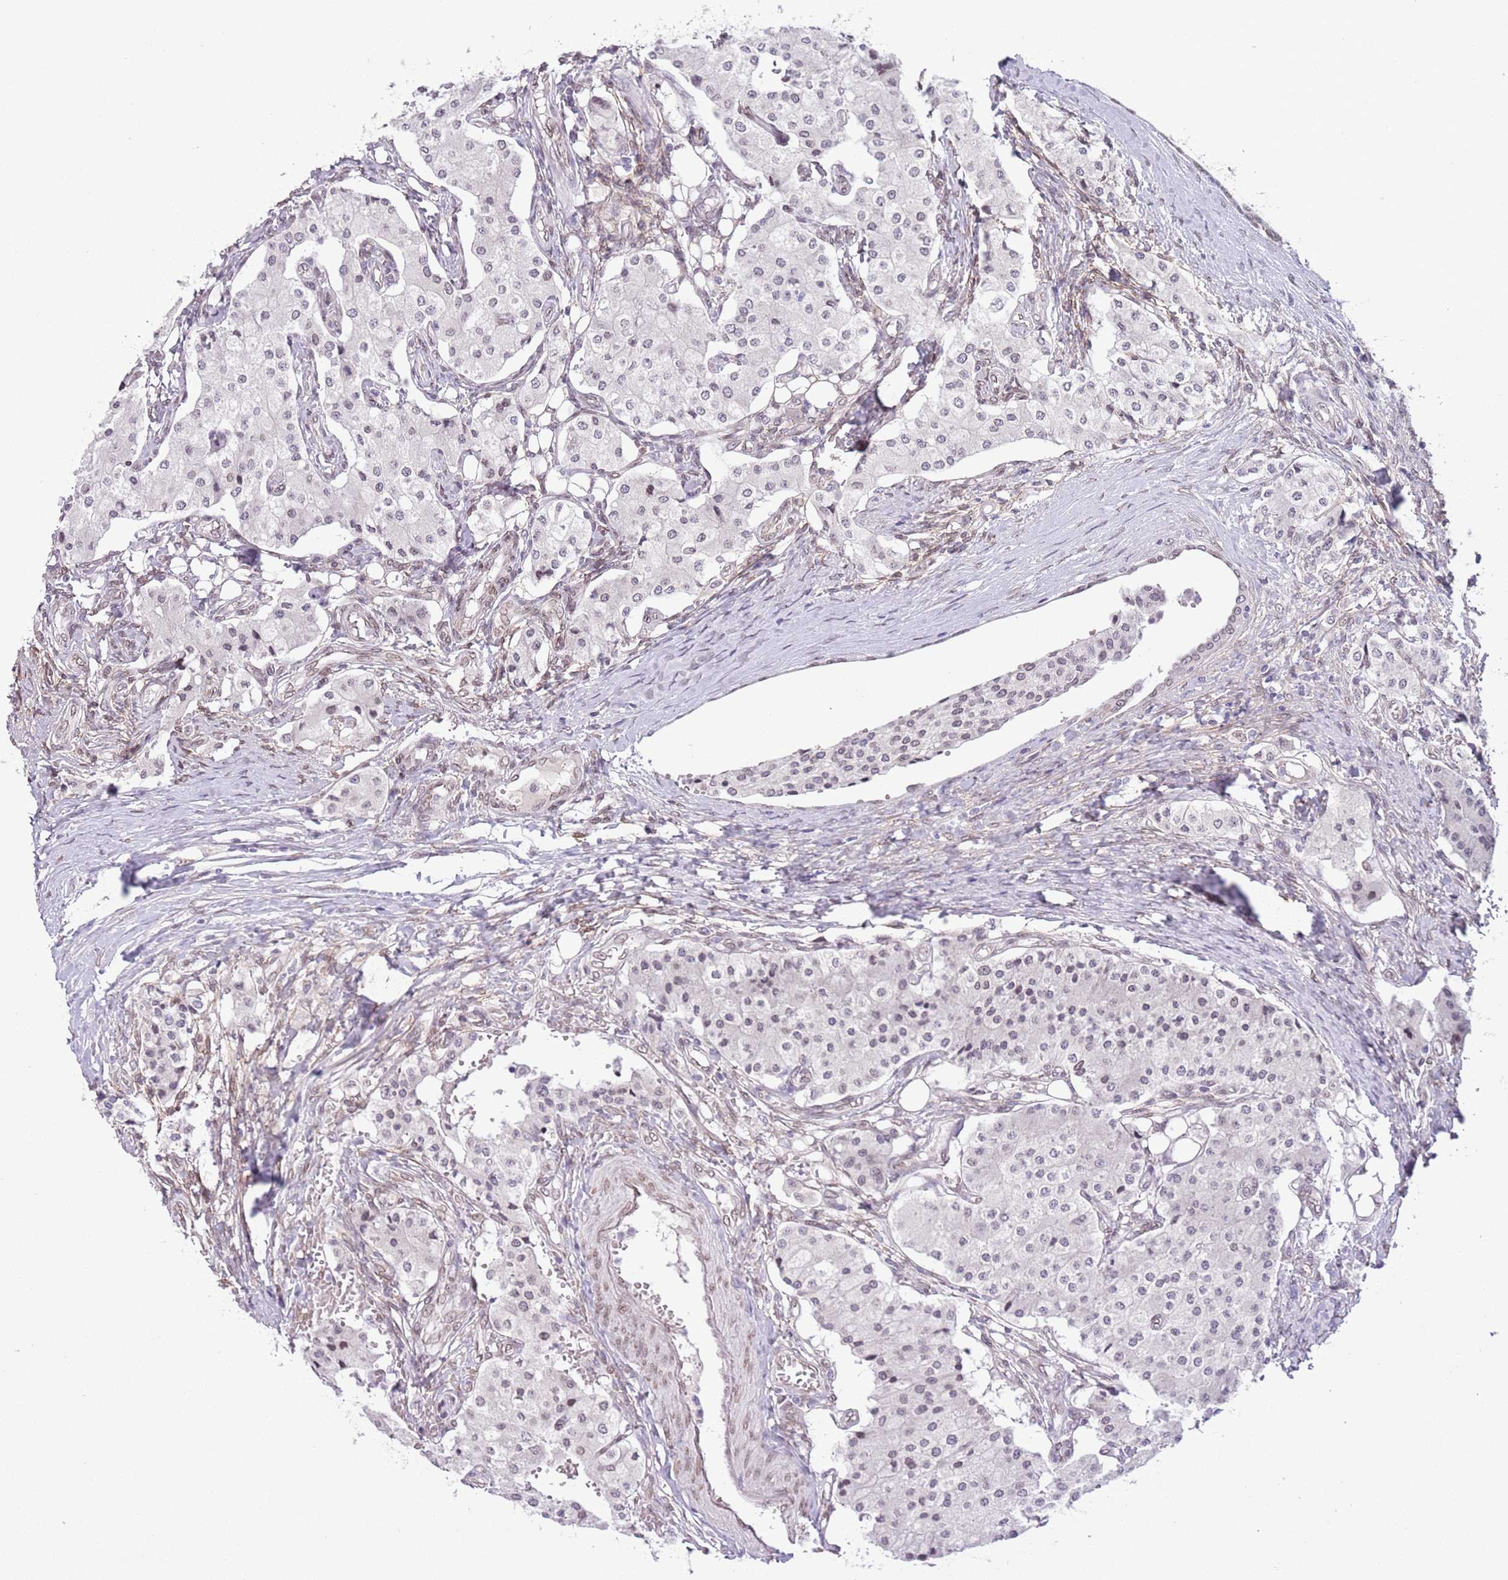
{"staining": {"intensity": "negative", "quantity": "none", "location": "none"}, "tissue": "carcinoid", "cell_type": "Tumor cells", "image_type": "cancer", "snomed": [{"axis": "morphology", "description": "Carcinoid, malignant, NOS"}, {"axis": "topography", "description": "Colon"}], "caption": "An immunohistochemistry (IHC) micrograph of carcinoid is shown. There is no staining in tumor cells of carcinoid. The staining is performed using DAB (3,3'-diaminobenzidine) brown chromogen with nuclei counter-stained in using hematoxylin.", "gene": "ZGLP1", "patient": {"sex": "female", "age": 52}}